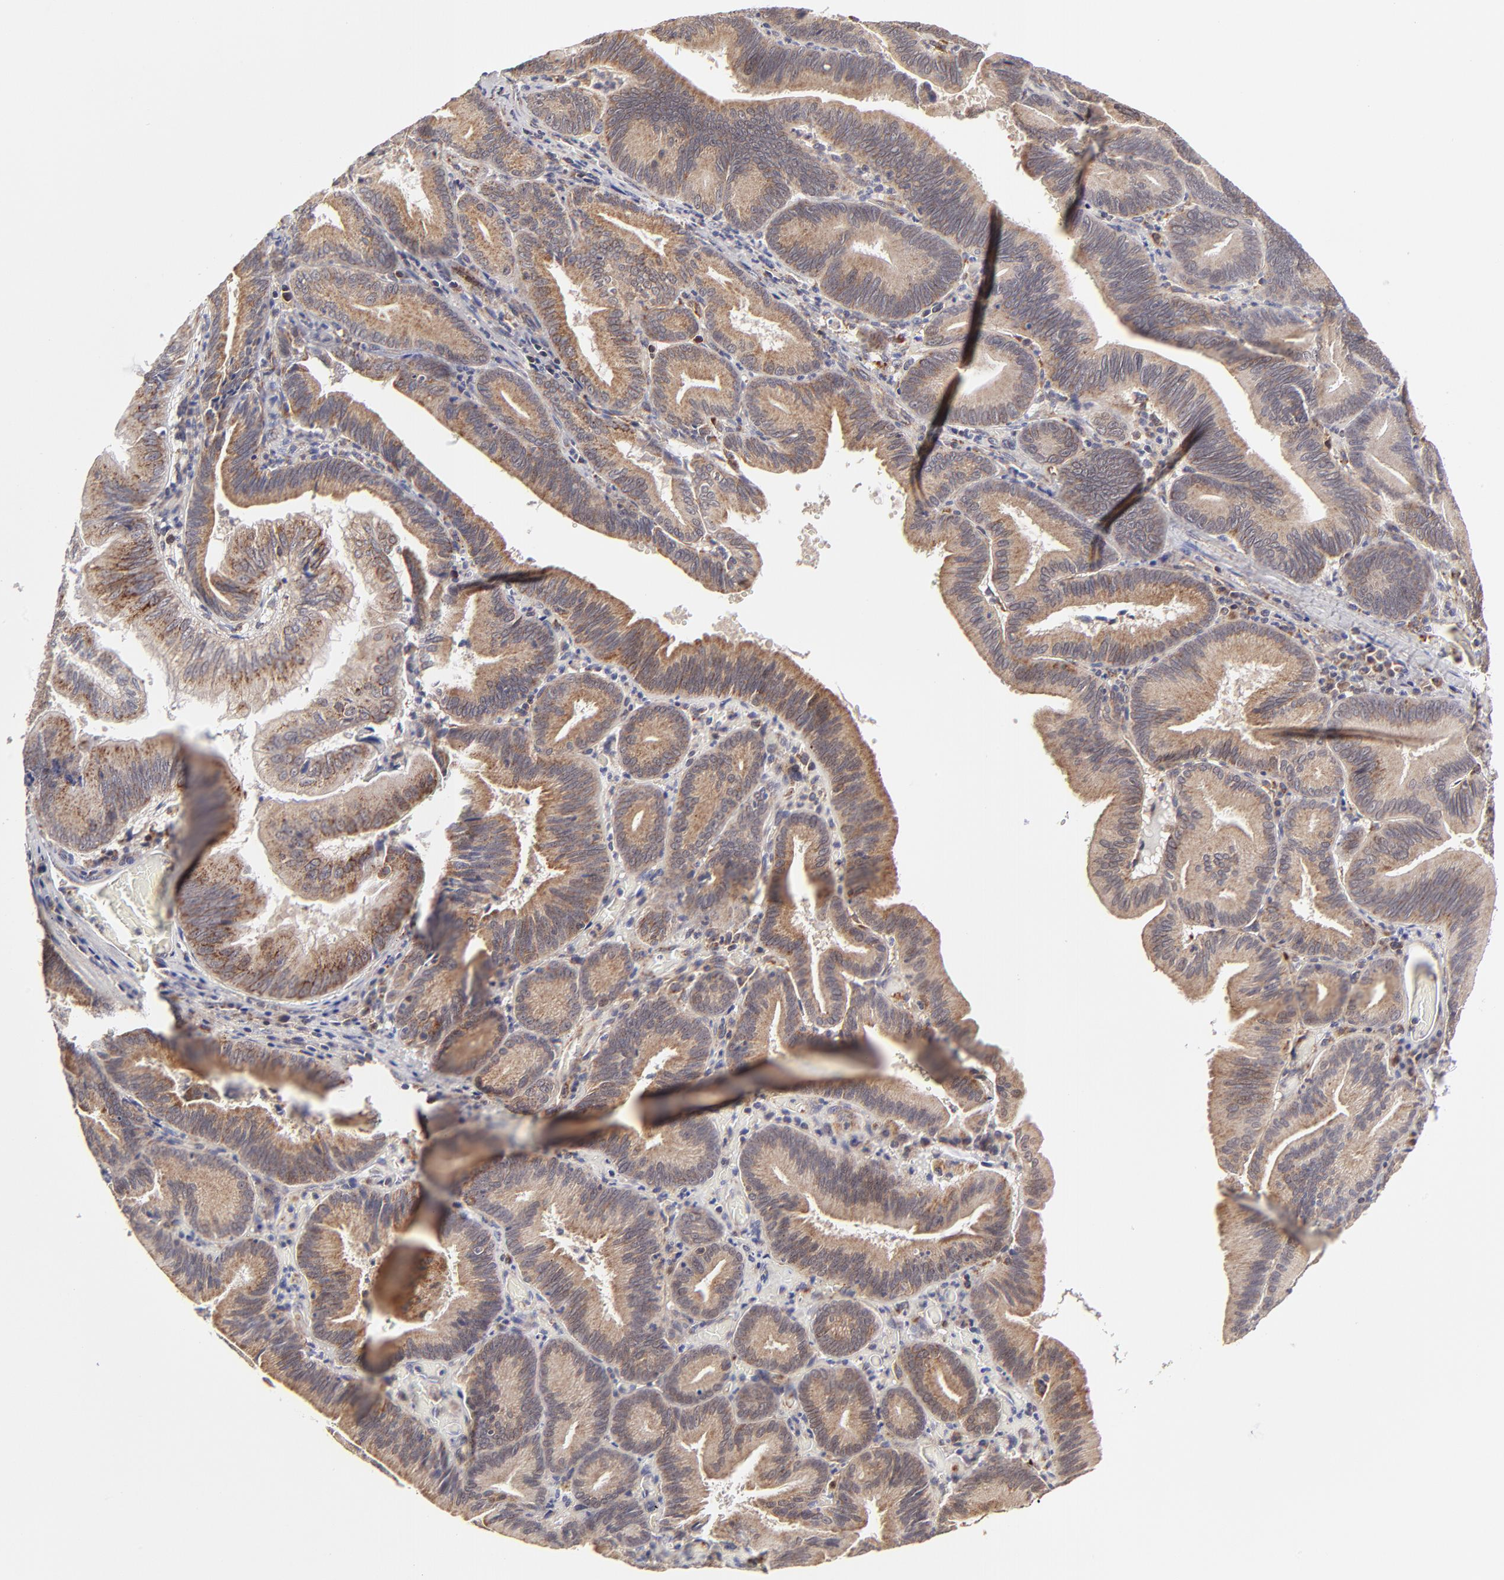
{"staining": {"intensity": "weak", "quantity": ">75%", "location": "cytoplasmic/membranous"}, "tissue": "pancreatic cancer", "cell_type": "Tumor cells", "image_type": "cancer", "snomed": [{"axis": "morphology", "description": "Adenocarcinoma, NOS"}, {"axis": "topography", "description": "Pancreas"}], "caption": "Immunohistochemical staining of adenocarcinoma (pancreatic) displays weak cytoplasmic/membranous protein staining in approximately >75% of tumor cells.", "gene": "MAP2K7", "patient": {"sex": "male", "age": 82}}